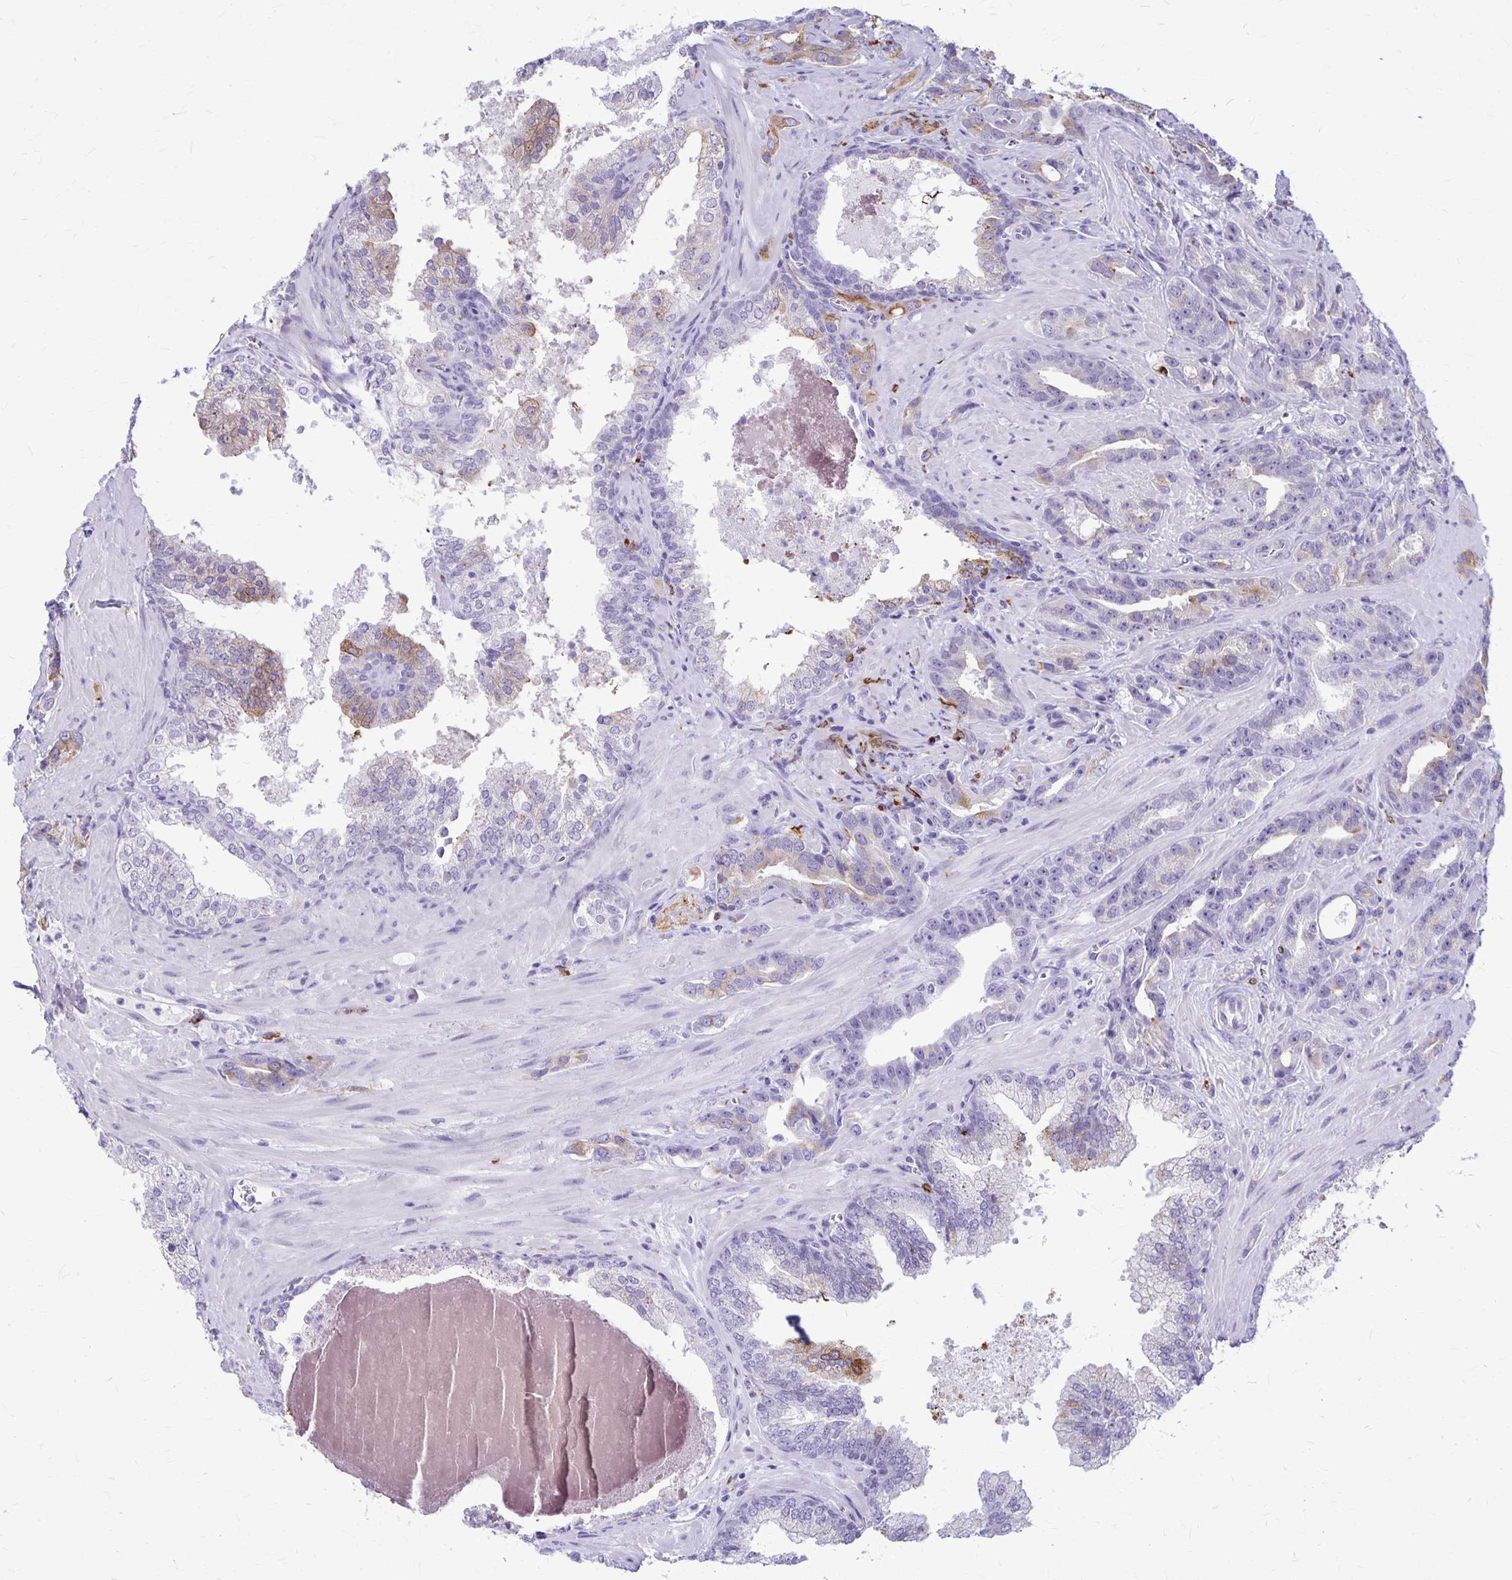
{"staining": {"intensity": "negative", "quantity": "none", "location": "none"}, "tissue": "prostate cancer", "cell_type": "Tumor cells", "image_type": "cancer", "snomed": [{"axis": "morphology", "description": "Adenocarcinoma, High grade"}, {"axis": "topography", "description": "Prostate"}], "caption": "This is an immunohistochemistry micrograph of human prostate cancer. There is no expression in tumor cells.", "gene": "RTN1", "patient": {"sex": "male", "age": 65}}